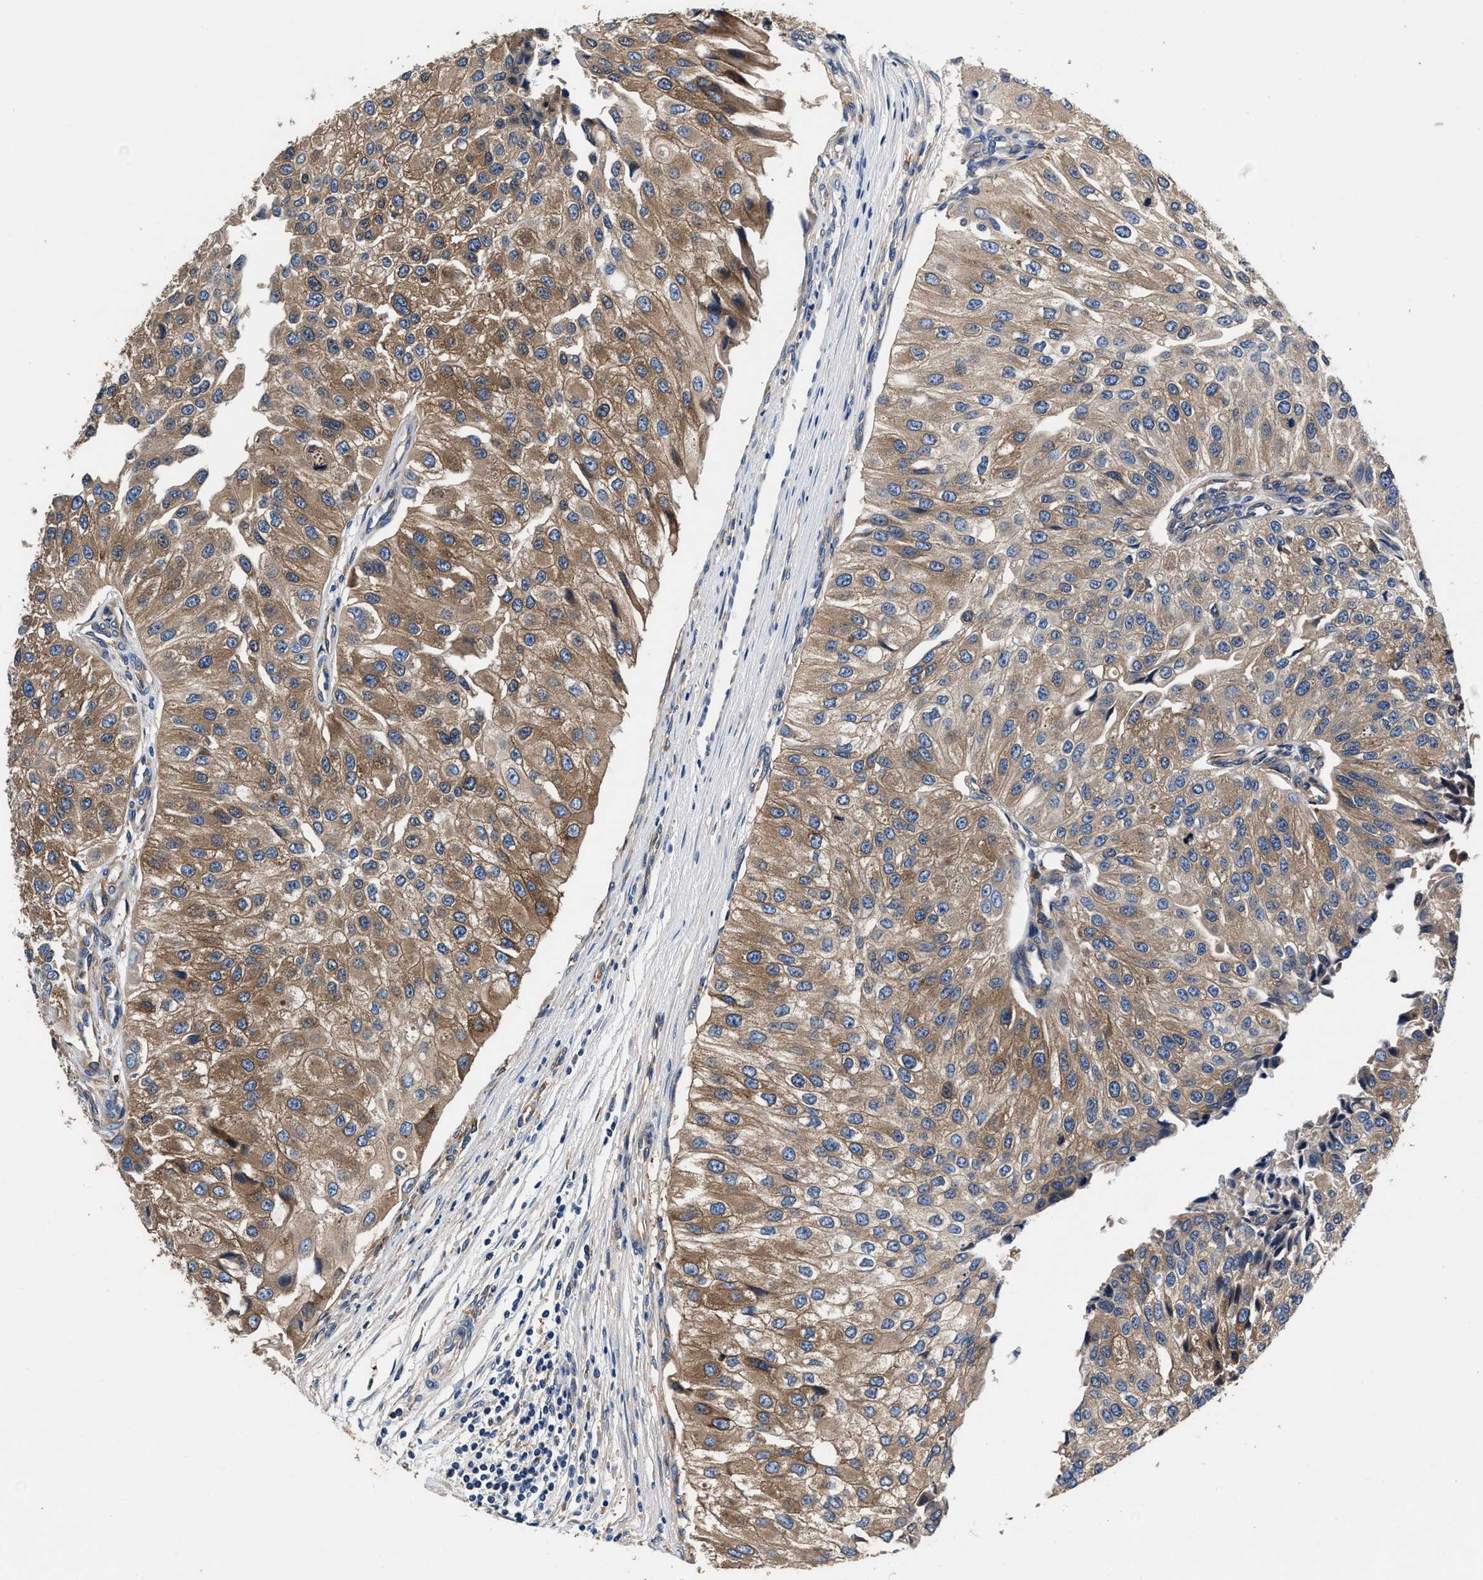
{"staining": {"intensity": "moderate", "quantity": ">75%", "location": "cytoplasmic/membranous"}, "tissue": "urothelial cancer", "cell_type": "Tumor cells", "image_type": "cancer", "snomed": [{"axis": "morphology", "description": "Urothelial carcinoma, High grade"}, {"axis": "topography", "description": "Kidney"}, {"axis": "topography", "description": "Urinary bladder"}], "caption": "Immunohistochemical staining of urothelial cancer displays medium levels of moderate cytoplasmic/membranous protein expression in approximately >75% of tumor cells.", "gene": "SH3GL1", "patient": {"sex": "male", "age": 77}}